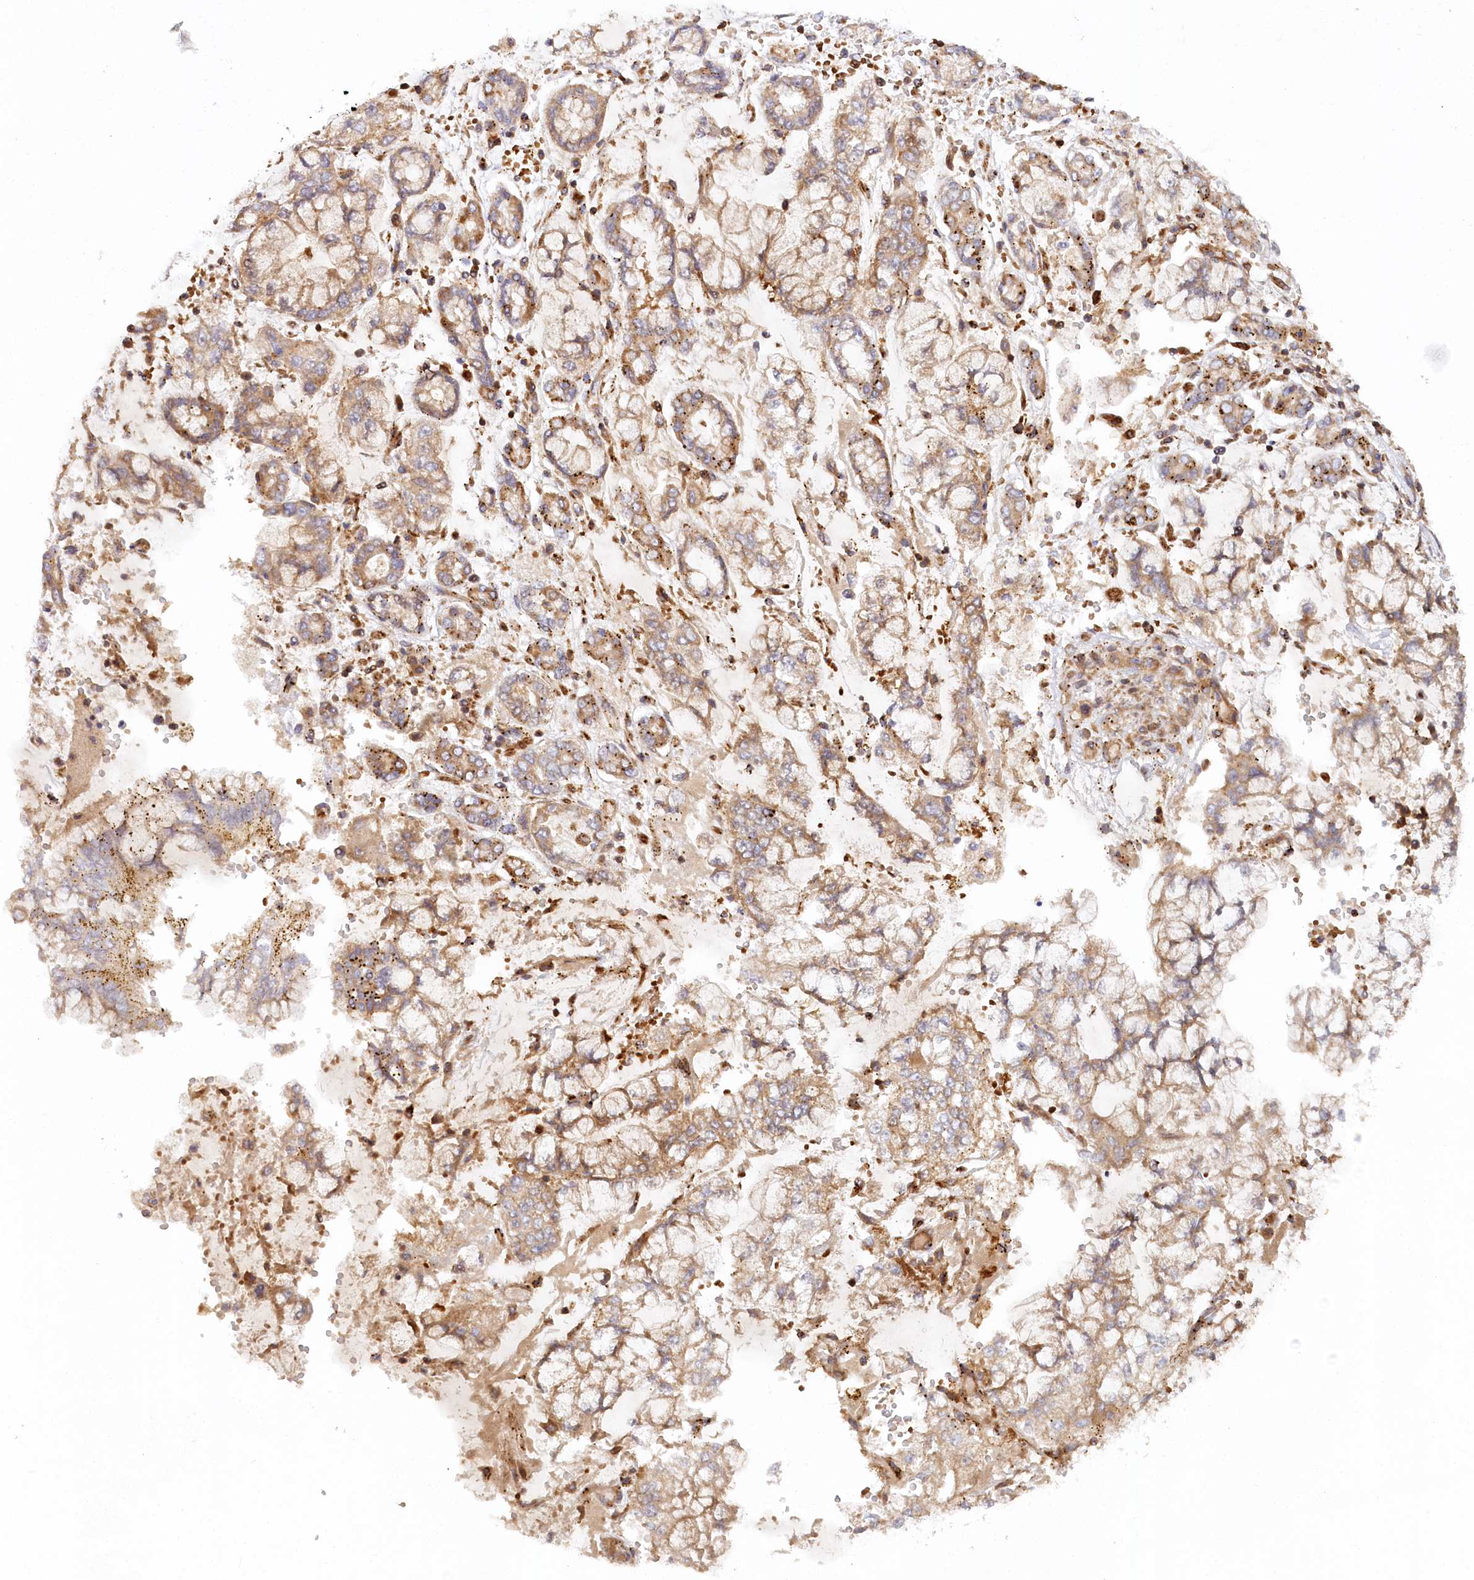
{"staining": {"intensity": "moderate", "quantity": ">75%", "location": "cytoplasmic/membranous"}, "tissue": "stomach cancer", "cell_type": "Tumor cells", "image_type": "cancer", "snomed": [{"axis": "morphology", "description": "Normal tissue, NOS"}, {"axis": "morphology", "description": "Adenocarcinoma, NOS"}, {"axis": "topography", "description": "Stomach, upper"}, {"axis": "topography", "description": "Stomach"}], "caption": "Adenocarcinoma (stomach) stained with DAB (3,3'-diaminobenzidine) immunohistochemistry (IHC) demonstrates medium levels of moderate cytoplasmic/membranous expression in about >75% of tumor cells. (Brightfield microscopy of DAB IHC at high magnification).", "gene": "PAIP2", "patient": {"sex": "male", "age": 76}}